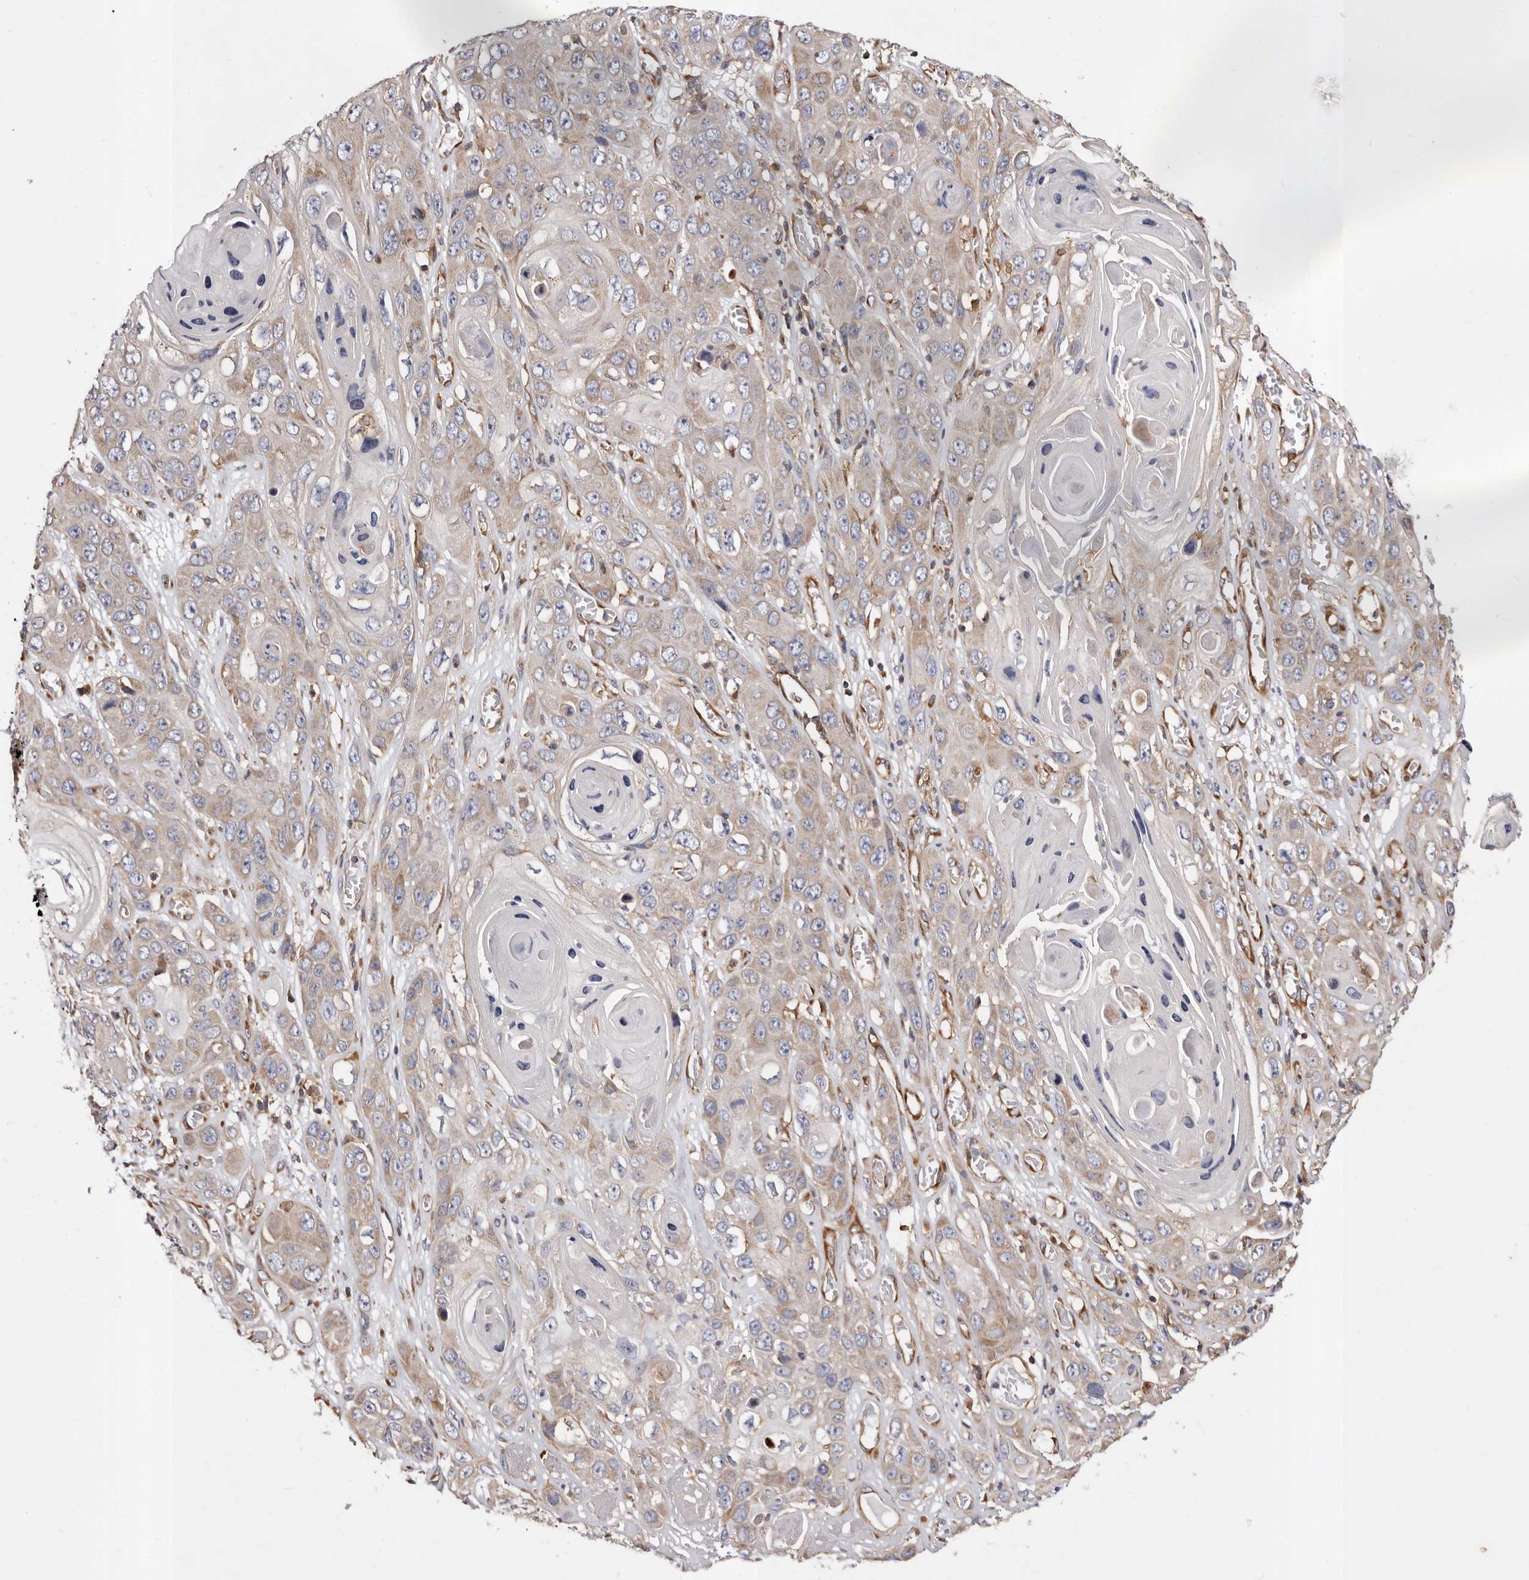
{"staining": {"intensity": "weak", "quantity": "<25%", "location": "cytoplasmic/membranous"}, "tissue": "skin cancer", "cell_type": "Tumor cells", "image_type": "cancer", "snomed": [{"axis": "morphology", "description": "Squamous cell carcinoma, NOS"}, {"axis": "topography", "description": "Skin"}], "caption": "DAB (3,3'-diaminobenzidine) immunohistochemical staining of skin cancer shows no significant expression in tumor cells.", "gene": "COQ8B", "patient": {"sex": "male", "age": 55}}